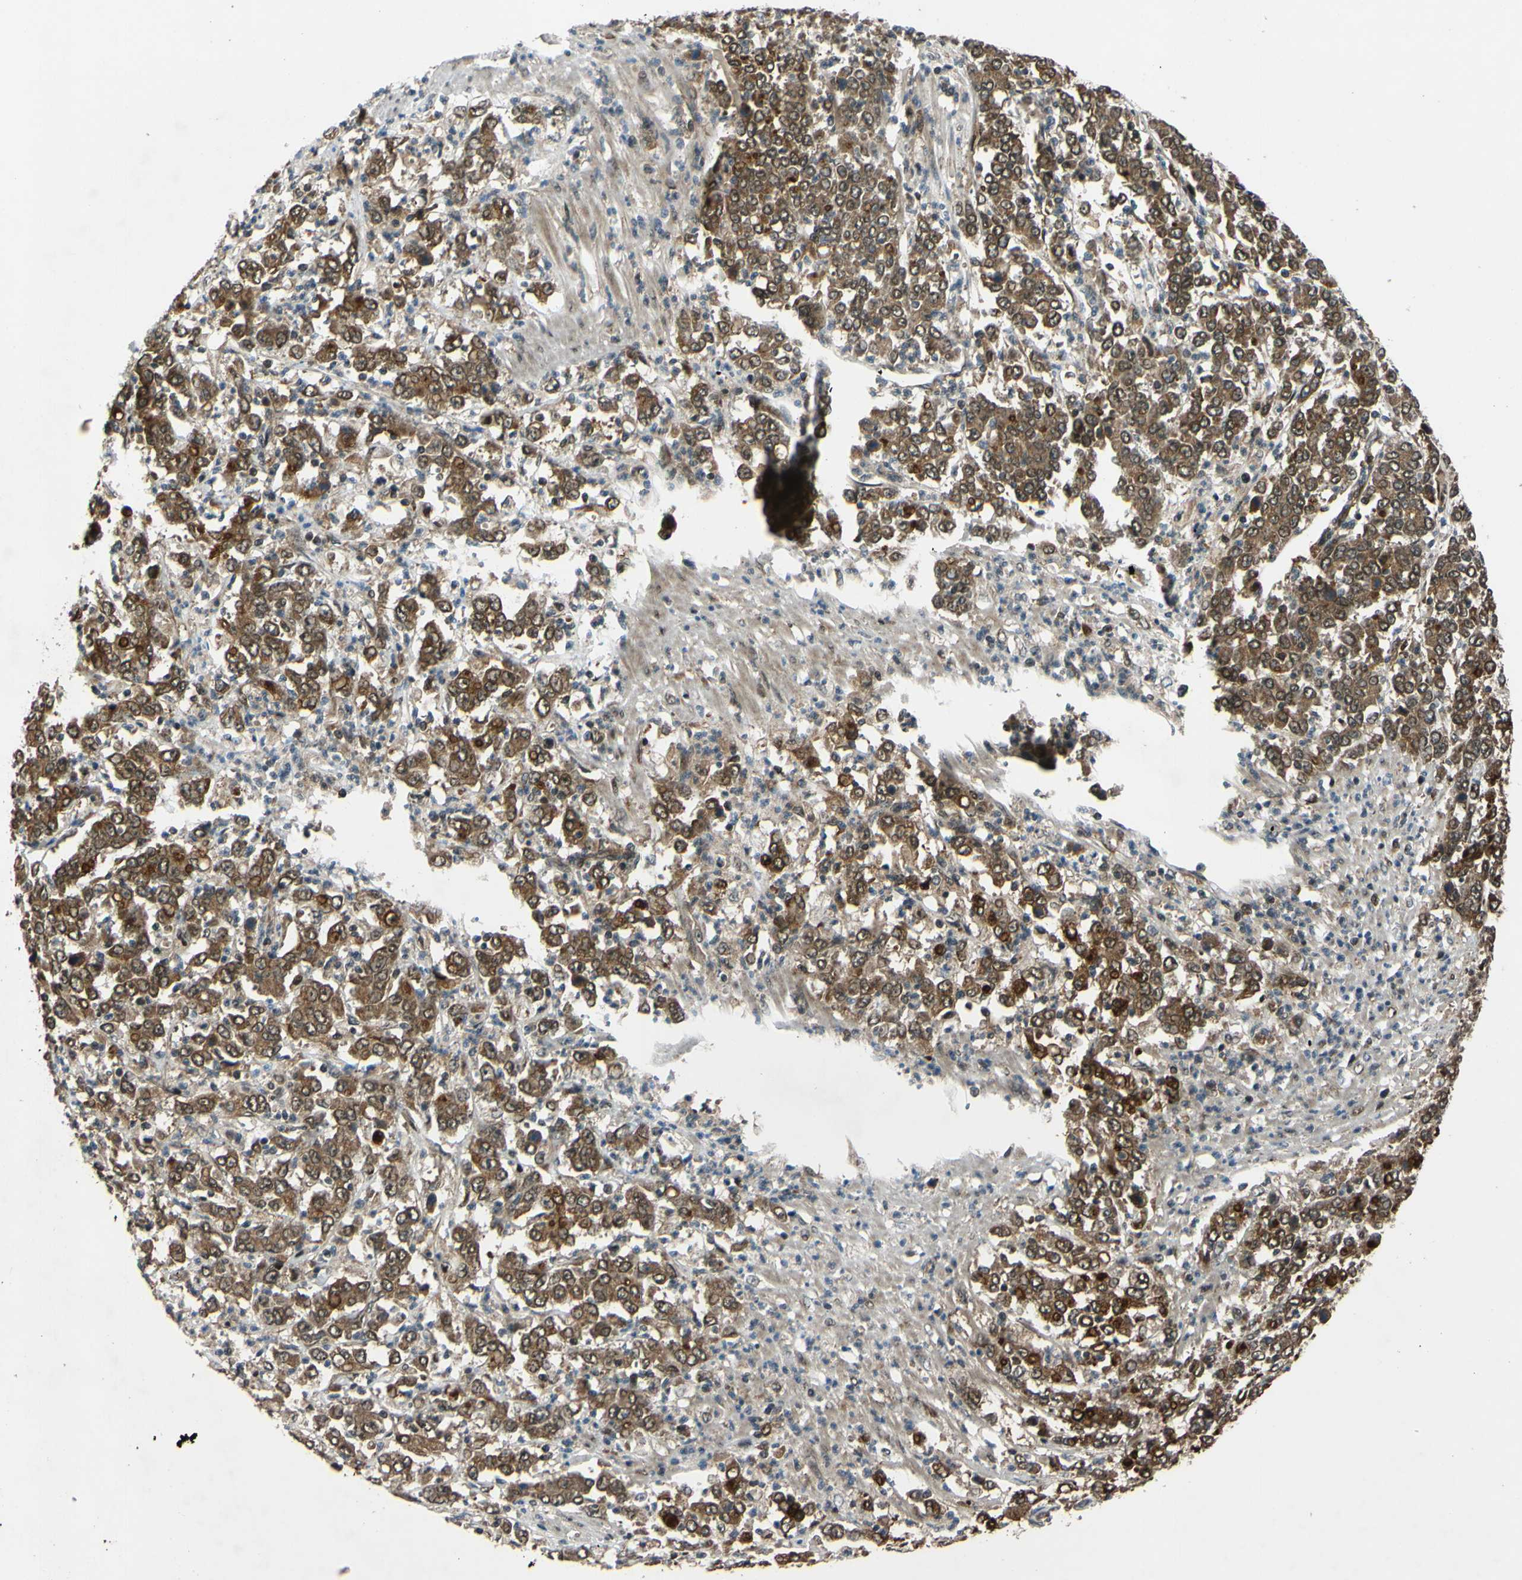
{"staining": {"intensity": "moderate", "quantity": ">75%", "location": "cytoplasmic/membranous,nuclear"}, "tissue": "stomach cancer", "cell_type": "Tumor cells", "image_type": "cancer", "snomed": [{"axis": "morphology", "description": "Adenocarcinoma, NOS"}, {"axis": "topography", "description": "Stomach, lower"}], "caption": "The immunohistochemical stain labels moderate cytoplasmic/membranous and nuclear positivity in tumor cells of stomach cancer (adenocarcinoma) tissue.", "gene": "ABCC8", "patient": {"sex": "female", "age": 71}}